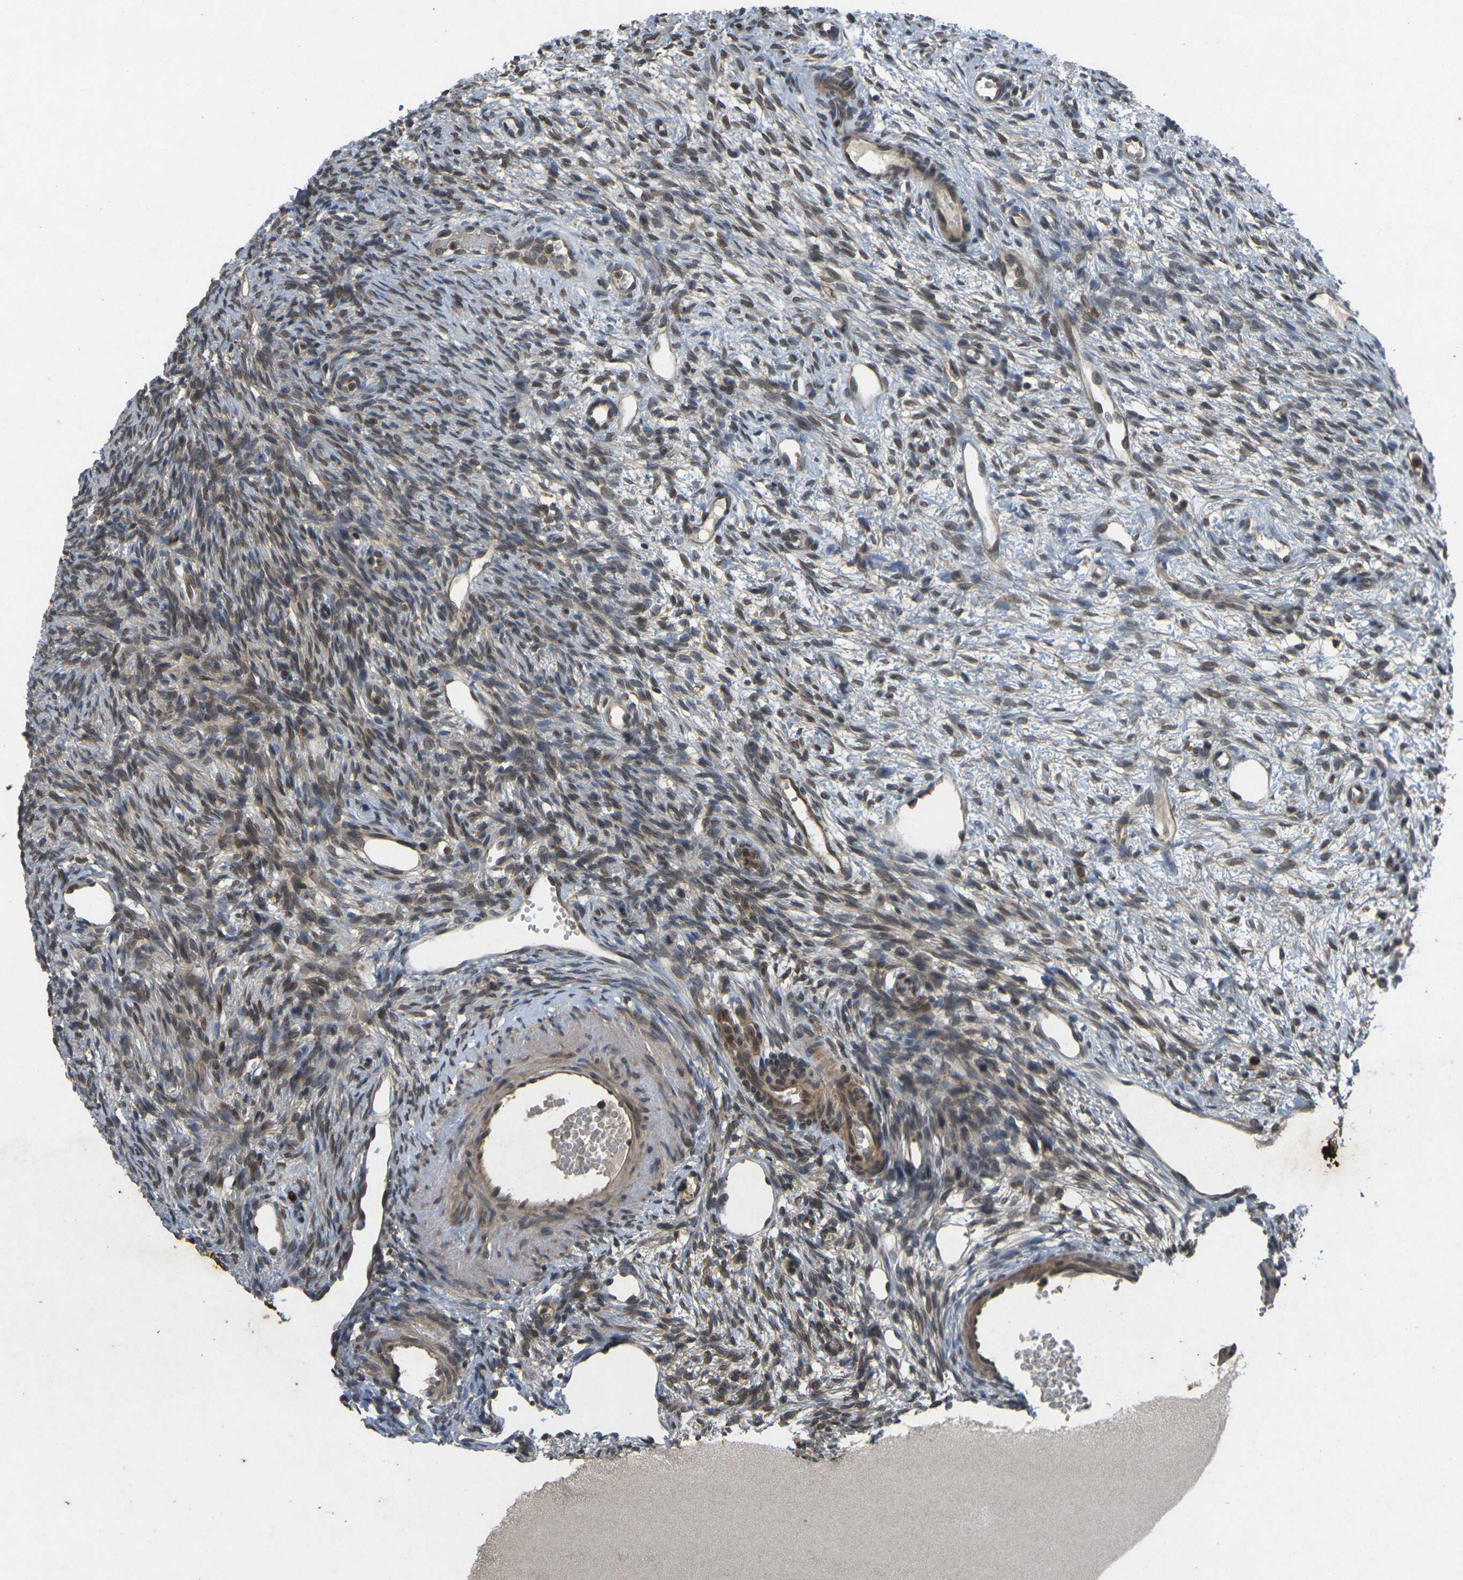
{"staining": {"intensity": "moderate", "quantity": ">75%", "location": "cytoplasmic/membranous"}, "tissue": "ovary", "cell_type": "Follicle cells", "image_type": "normal", "snomed": [{"axis": "morphology", "description": "Normal tissue, NOS"}, {"axis": "topography", "description": "Ovary"}], "caption": "A brown stain labels moderate cytoplasmic/membranous staining of a protein in follicle cells of unremarkable human ovary.", "gene": "ERN1", "patient": {"sex": "female", "age": 33}}